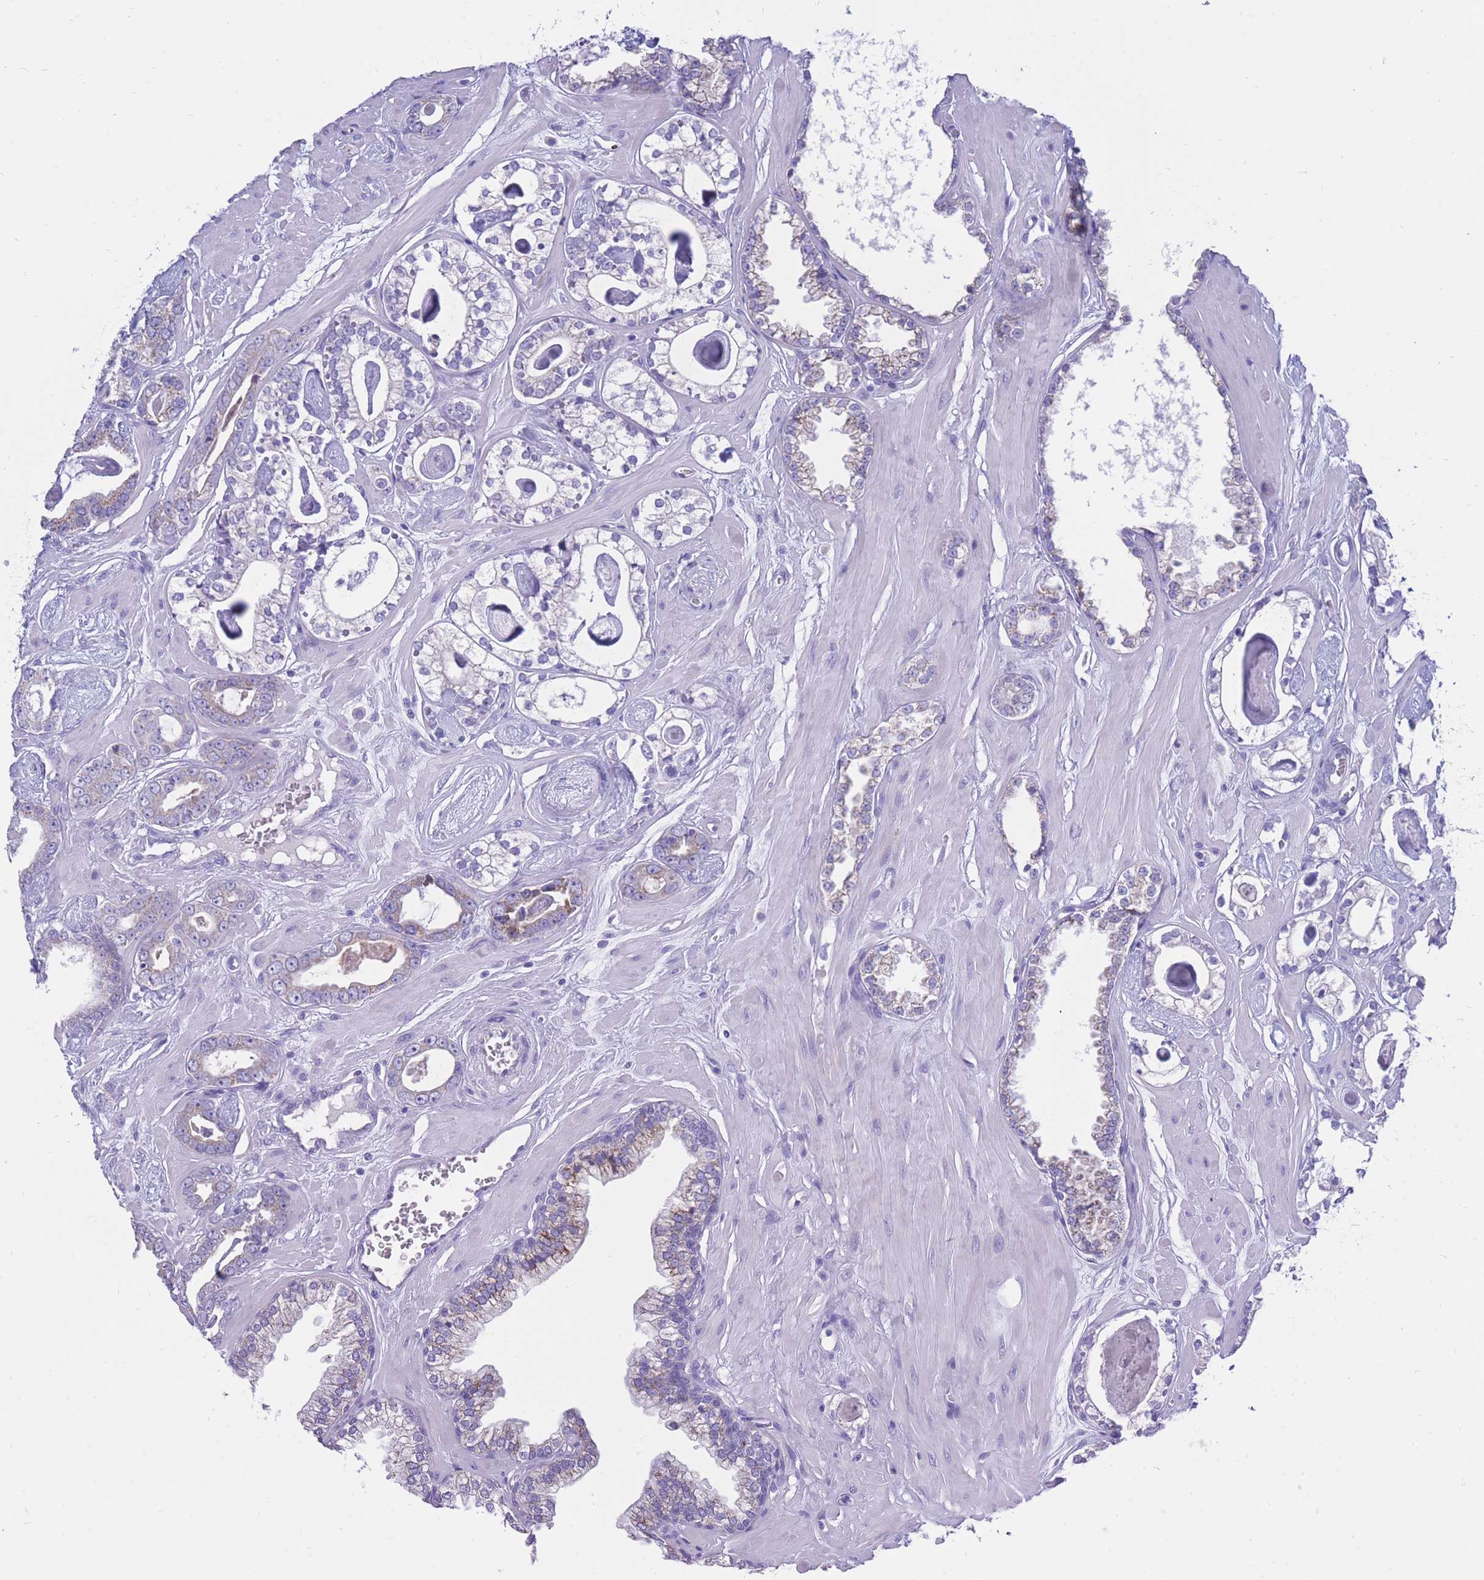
{"staining": {"intensity": "weak", "quantity": "<25%", "location": "cytoplasmic/membranous"}, "tissue": "prostate cancer", "cell_type": "Tumor cells", "image_type": "cancer", "snomed": [{"axis": "morphology", "description": "Adenocarcinoma, Low grade"}, {"axis": "topography", "description": "Prostate"}], "caption": "The IHC image has no significant staining in tumor cells of prostate adenocarcinoma (low-grade) tissue. The staining was performed using DAB to visualize the protein expression in brown, while the nuclei were stained in blue with hematoxylin (Magnification: 20x).", "gene": "INTS2", "patient": {"sex": "male", "age": 60}}